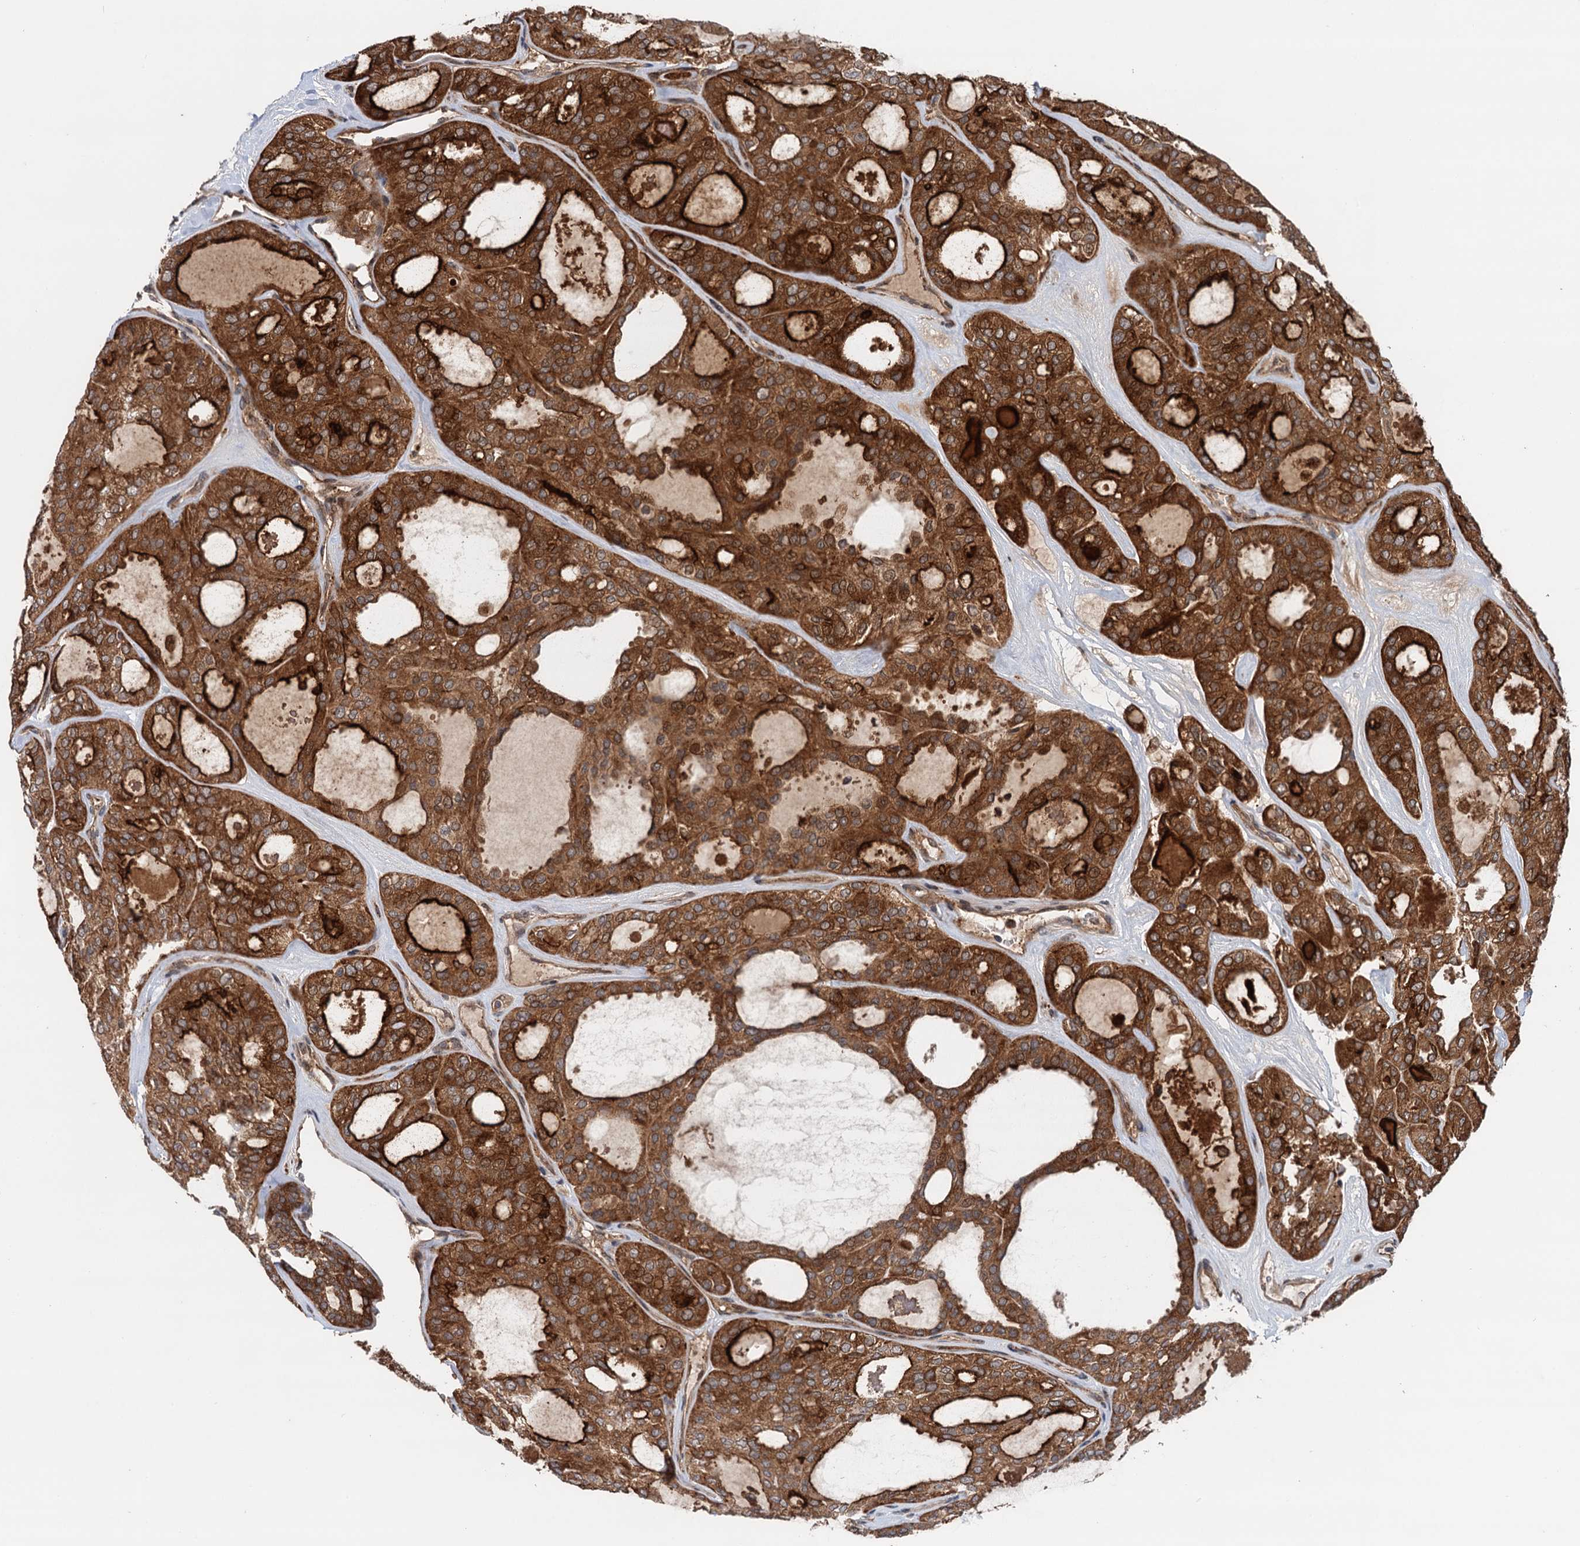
{"staining": {"intensity": "strong", "quantity": ">75%", "location": "cytoplasmic/membranous"}, "tissue": "thyroid cancer", "cell_type": "Tumor cells", "image_type": "cancer", "snomed": [{"axis": "morphology", "description": "Follicular adenoma carcinoma, NOS"}, {"axis": "topography", "description": "Thyroid gland"}], "caption": "Thyroid follicular adenoma carcinoma was stained to show a protein in brown. There is high levels of strong cytoplasmic/membranous expression in approximately >75% of tumor cells. (DAB = brown stain, brightfield microscopy at high magnification).", "gene": "NLRP10", "patient": {"sex": "male", "age": 75}}